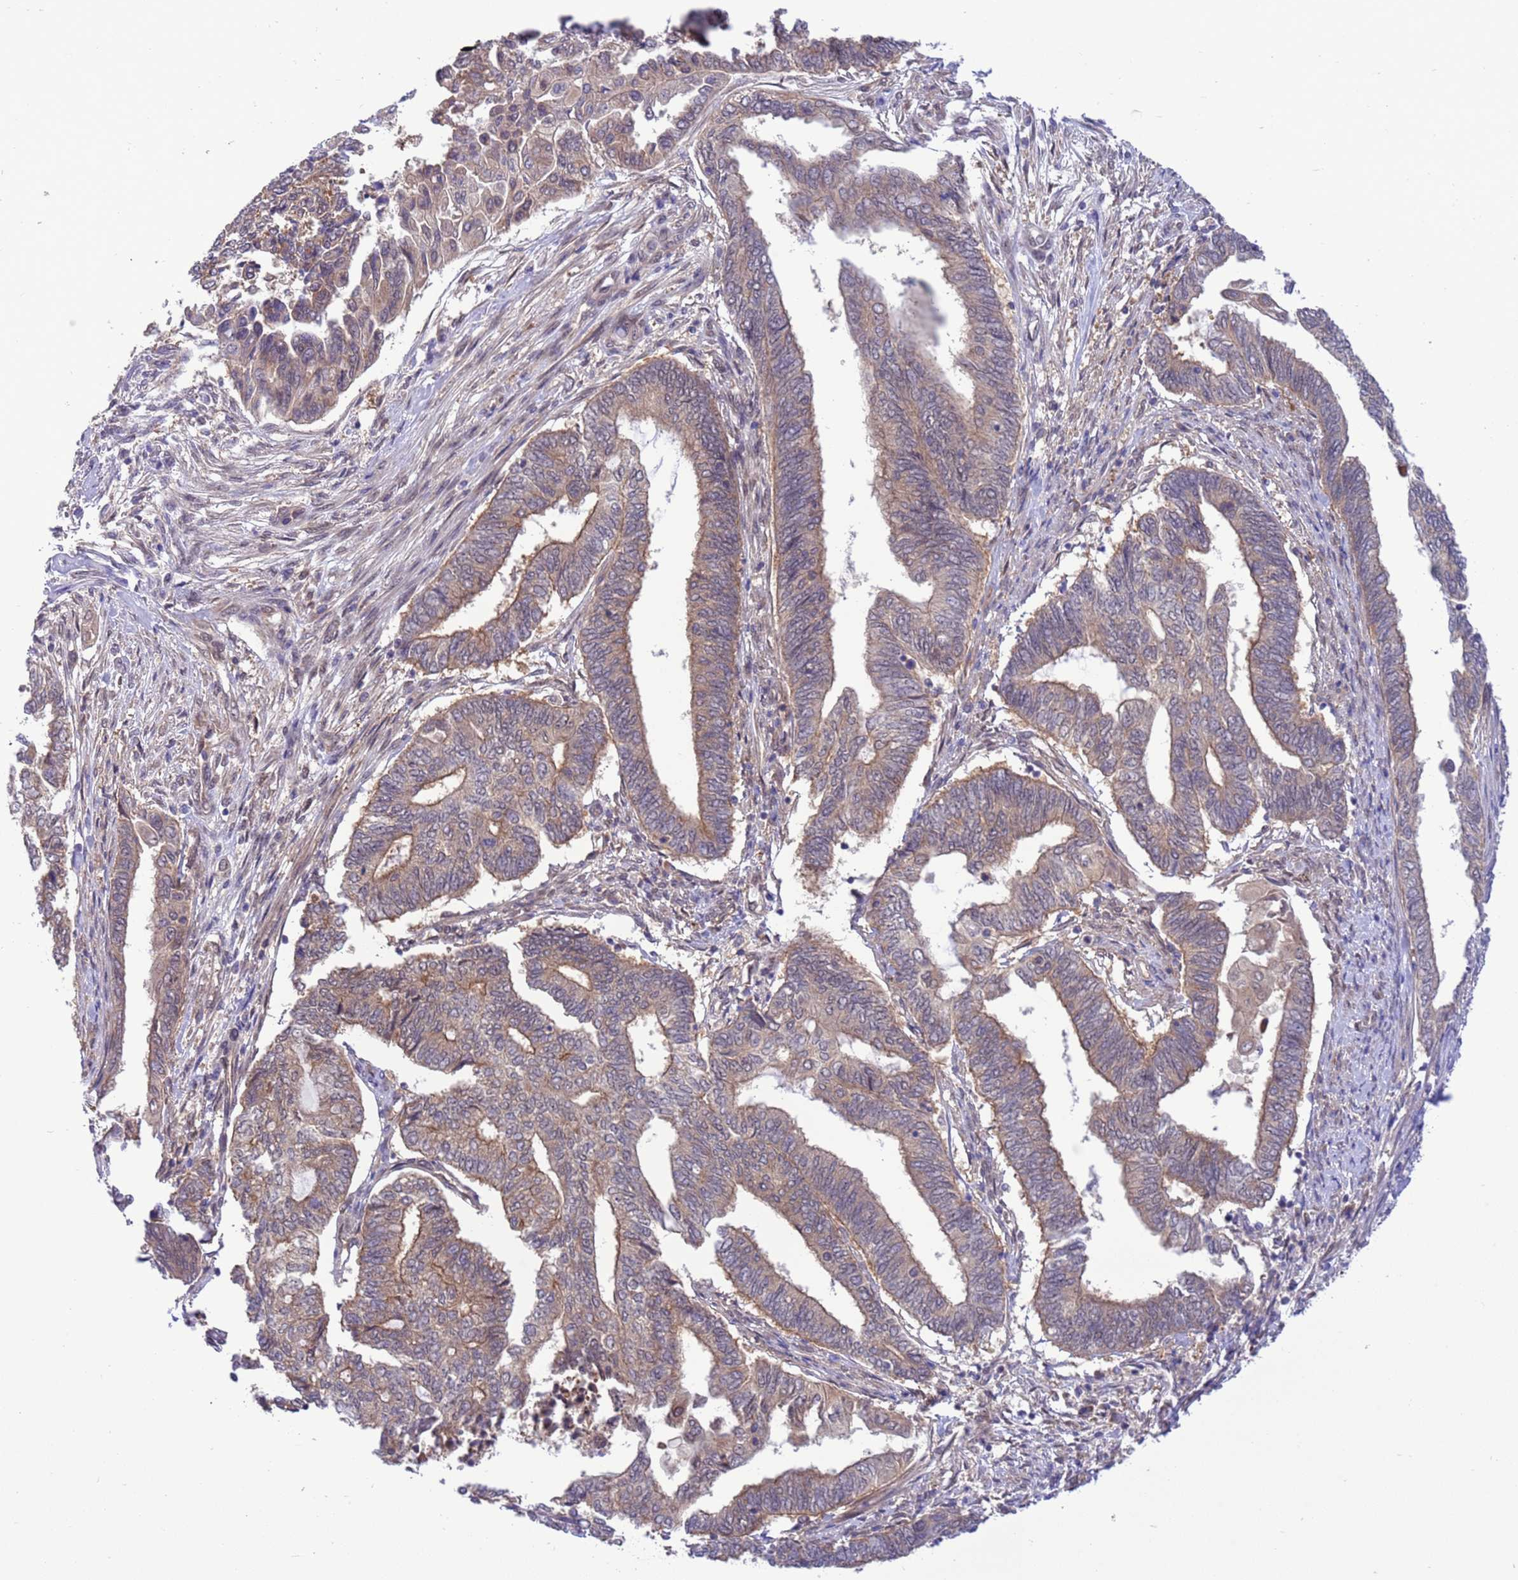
{"staining": {"intensity": "moderate", "quantity": "25%-75%", "location": "cytoplasmic/membranous"}, "tissue": "endometrial cancer", "cell_type": "Tumor cells", "image_type": "cancer", "snomed": [{"axis": "morphology", "description": "Adenocarcinoma, NOS"}, {"axis": "topography", "description": "Uterus"}, {"axis": "topography", "description": "Endometrium"}], "caption": "Immunohistochemical staining of endometrial adenocarcinoma exhibits medium levels of moderate cytoplasmic/membranous expression in approximately 25%-75% of tumor cells.", "gene": "ZNF461", "patient": {"sex": "female", "age": 70}}